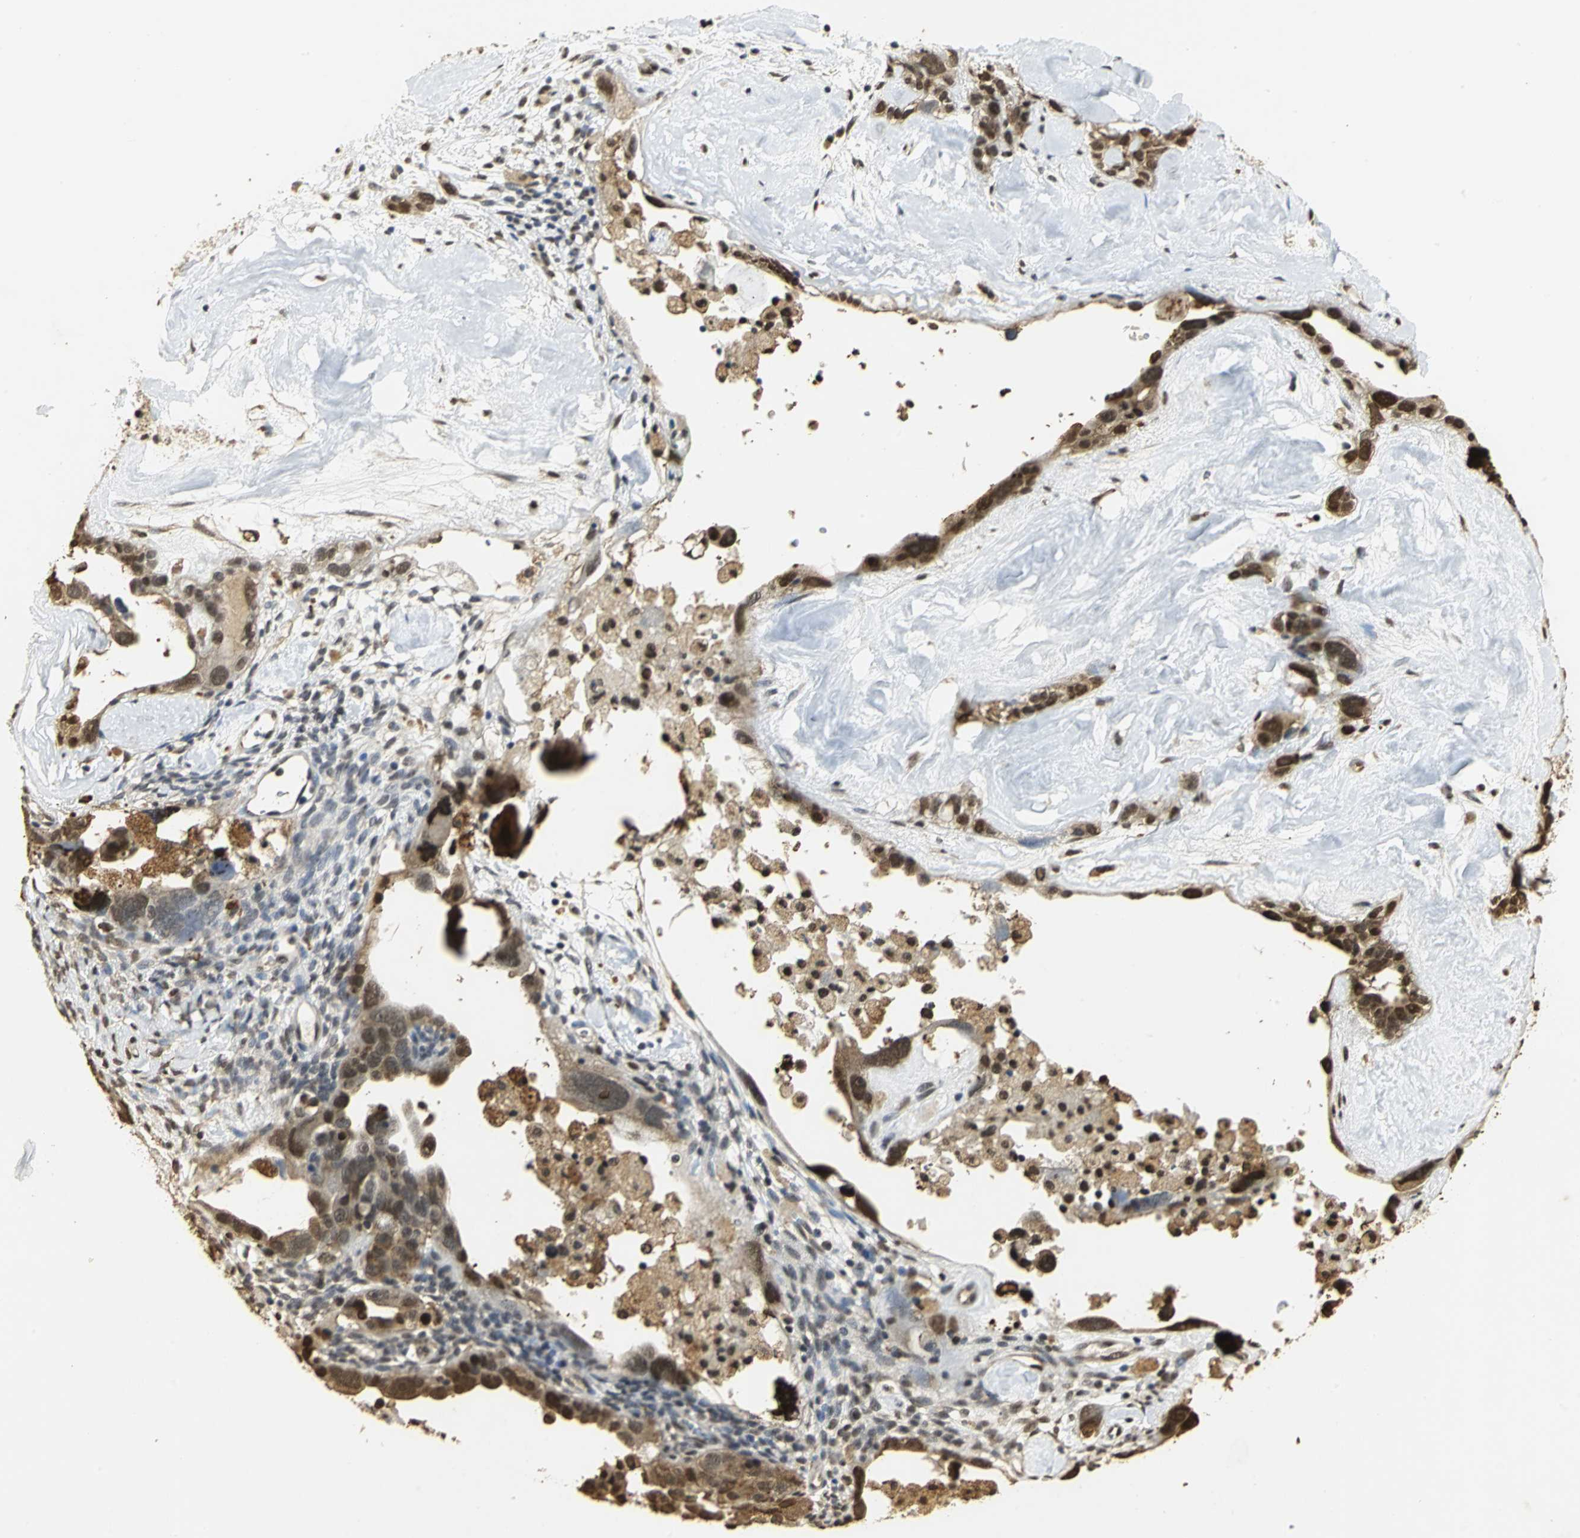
{"staining": {"intensity": "strong", "quantity": ">75%", "location": "cytoplasmic/membranous,nuclear"}, "tissue": "ovarian cancer", "cell_type": "Tumor cells", "image_type": "cancer", "snomed": [{"axis": "morphology", "description": "Cystadenocarcinoma, serous, NOS"}, {"axis": "topography", "description": "Ovary"}], "caption": "A histopathology image of human ovarian cancer stained for a protein demonstrates strong cytoplasmic/membranous and nuclear brown staining in tumor cells.", "gene": "SET", "patient": {"sex": "female", "age": 66}}